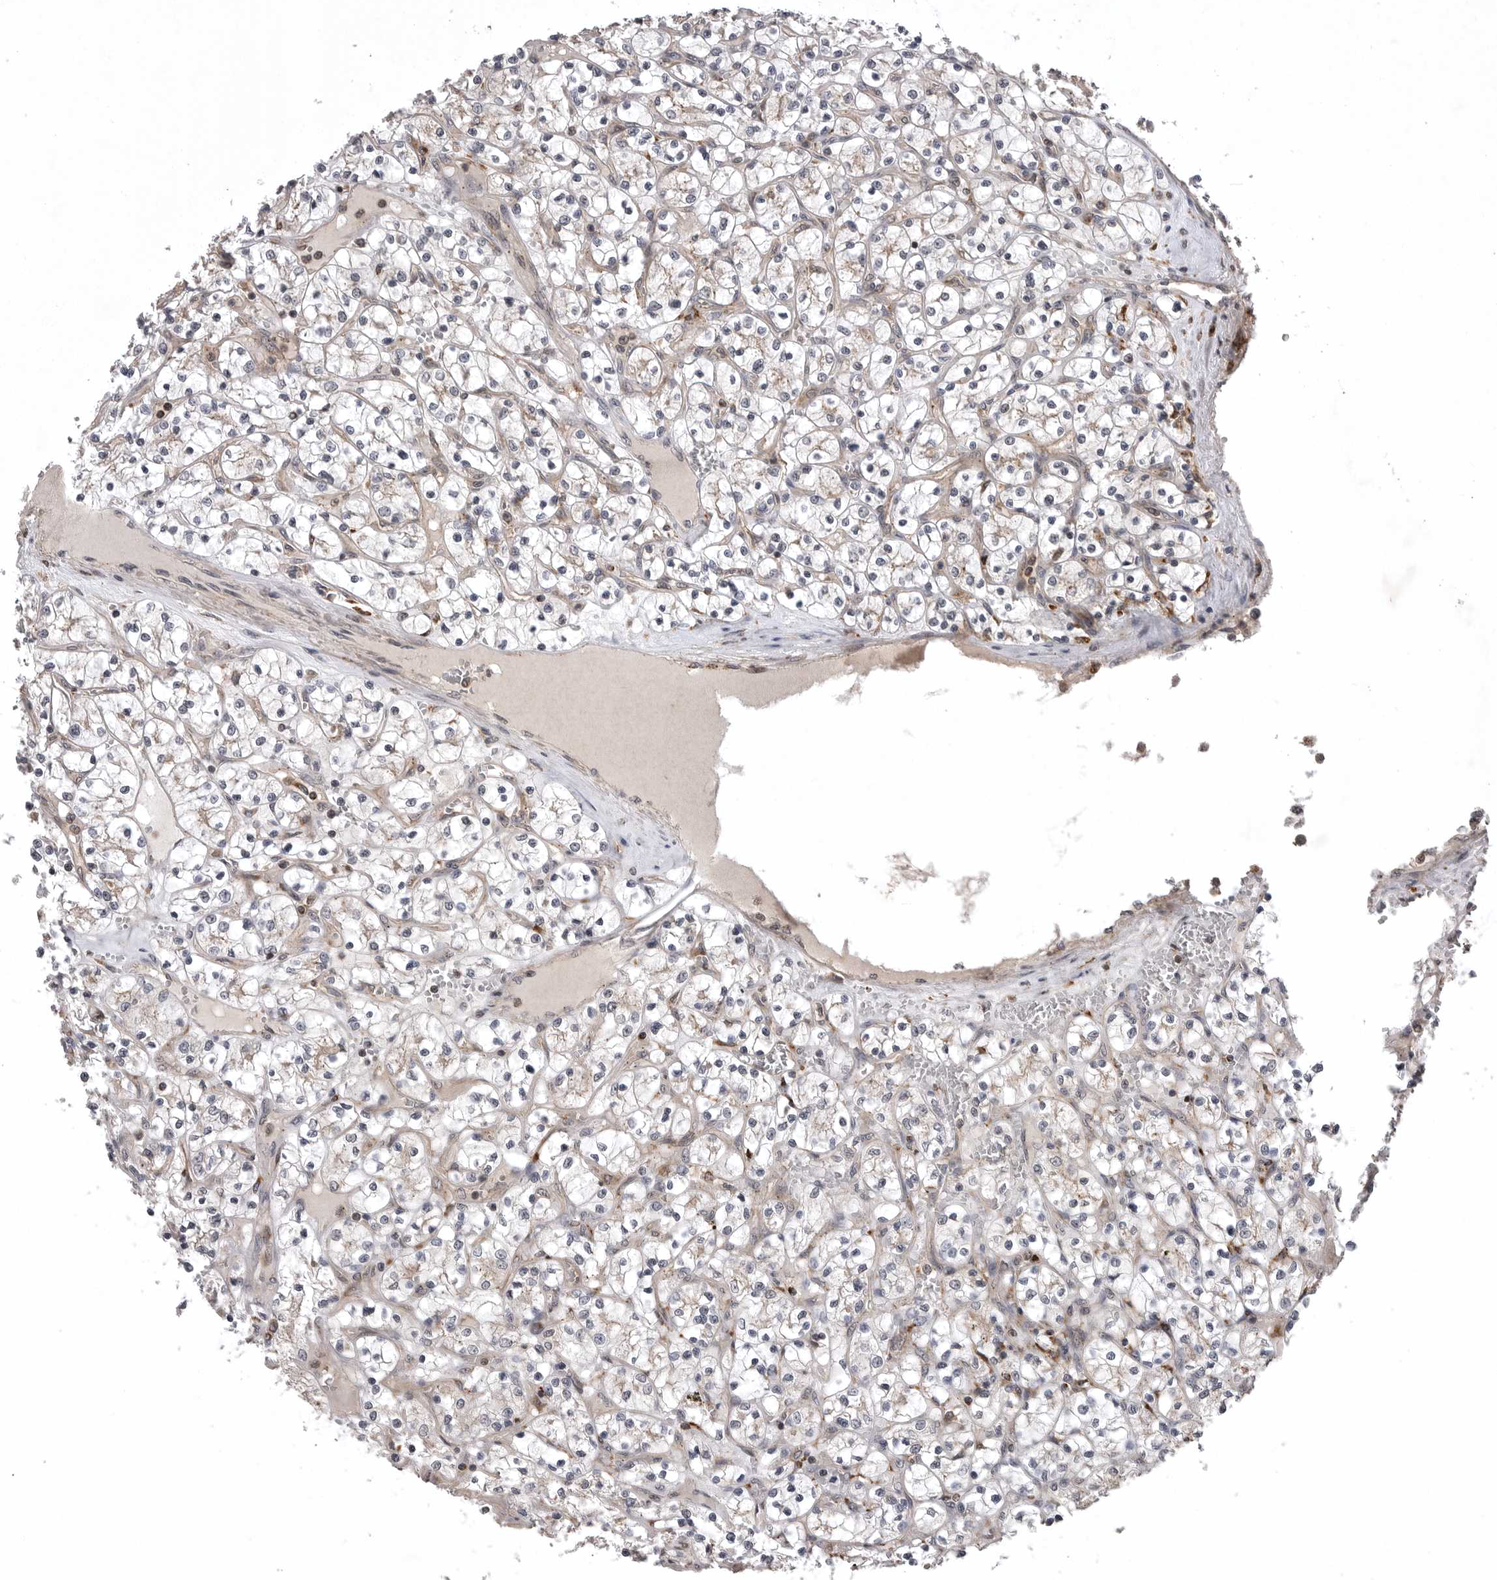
{"staining": {"intensity": "negative", "quantity": "none", "location": "none"}, "tissue": "renal cancer", "cell_type": "Tumor cells", "image_type": "cancer", "snomed": [{"axis": "morphology", "description": "Adenocarcinoma, NOS"}, {"axis": "topography", "description": "Kidney"}], "caption": "Immunohistochemical staining of human renal adenocarcinoma reveals no significant expression in tumor cells.", "gene": "AOAH", "patient": {"sex": "female", "age": 69}}